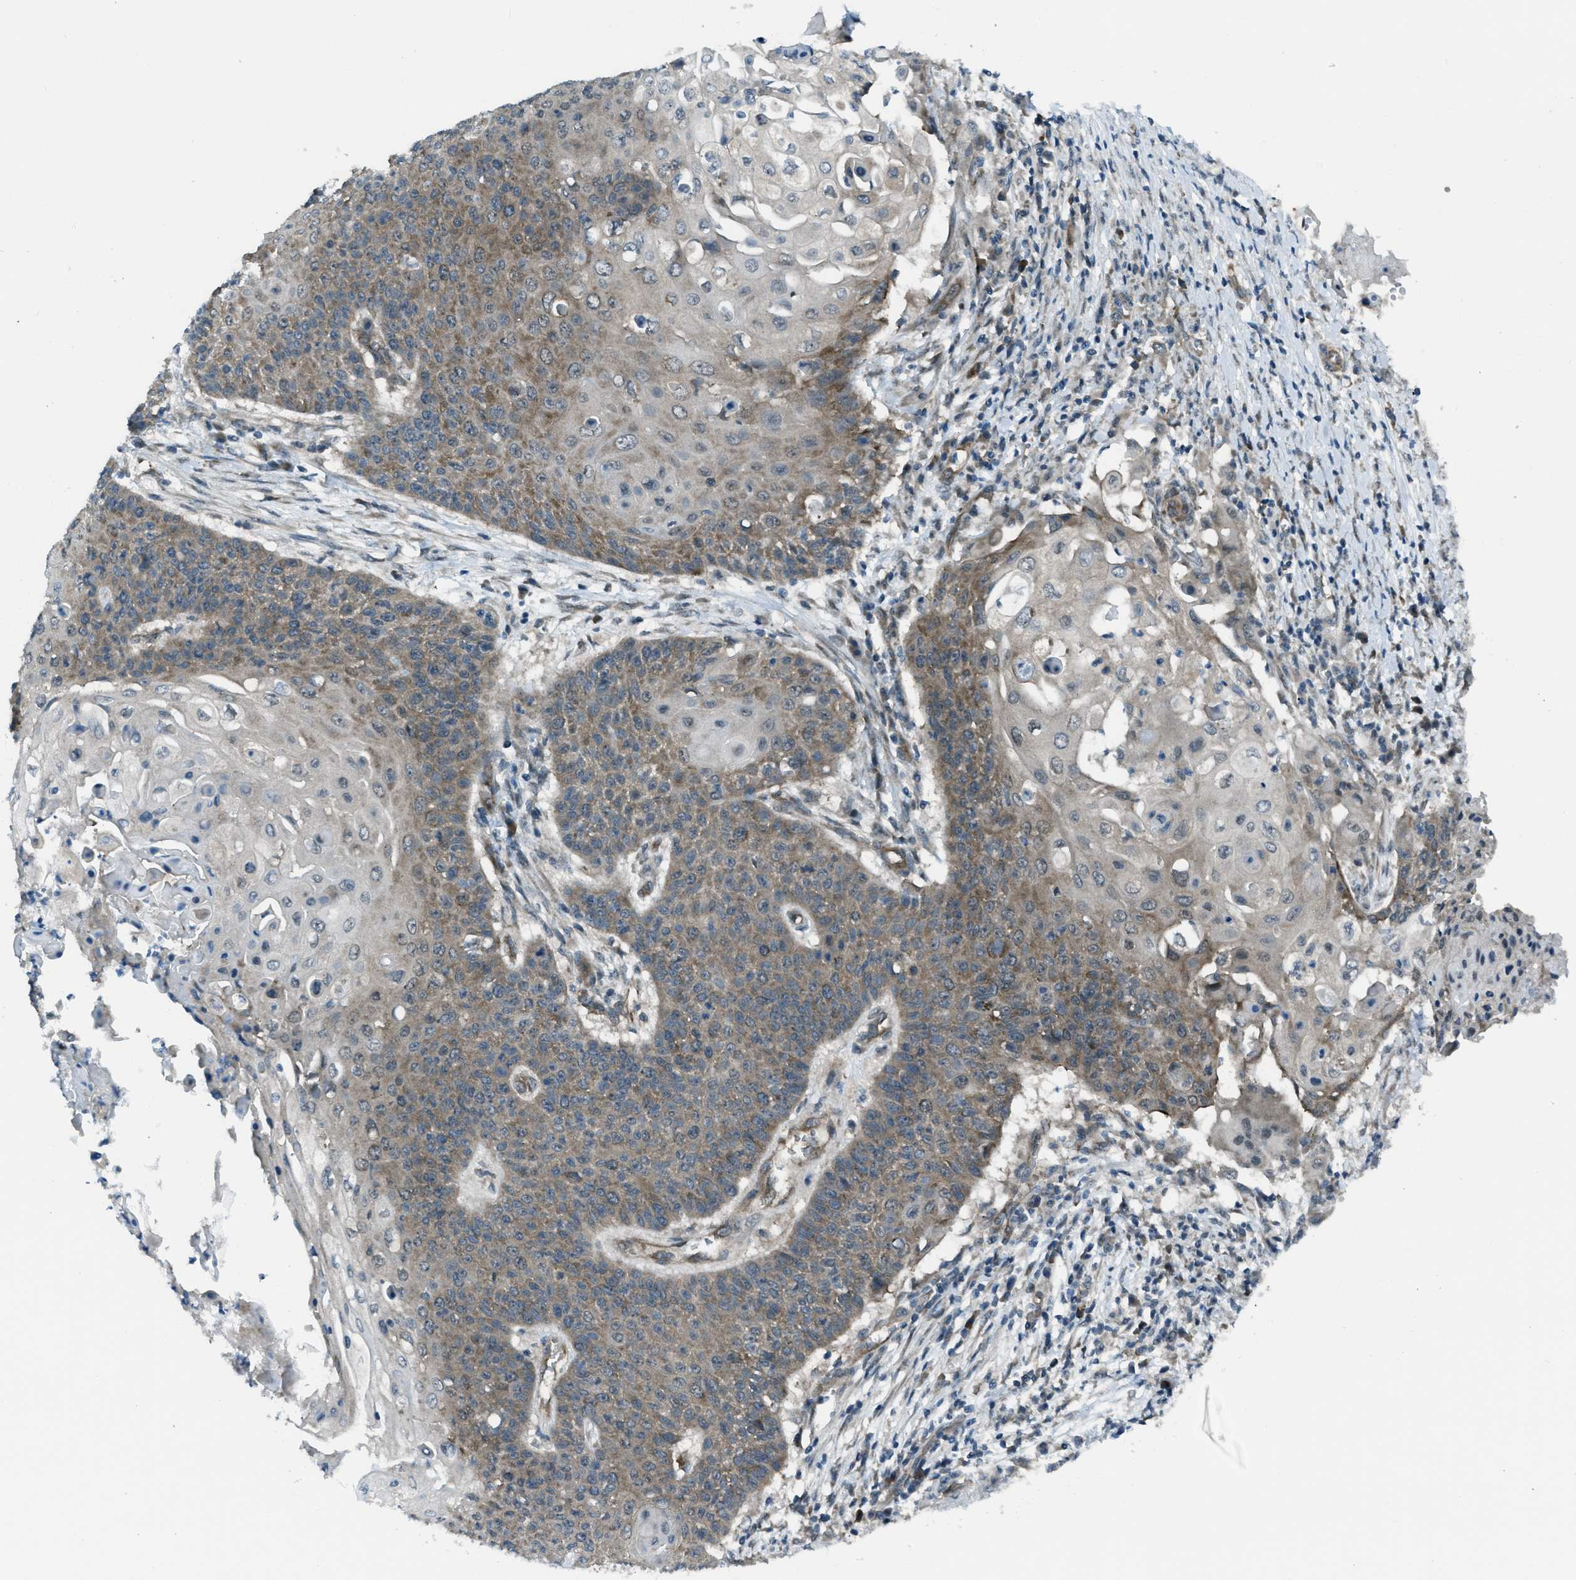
{"staining": {"intensity": "moderate", "quantity": "25%-75%", "location": "cytoplasmic/membranous"}, "tissue": "cervical cancer", "cell_type": "Tumor cells", "image_type": "cancer", "snomed": [{"axis": "morphology", "description": "Squamous cell carcinoma, NOS"}, {"axis": "topography", "description": "Cervix"}], "caption": "A brown stain labels moderate cytoplasmic/membranous staining of a protein in human cervical cancer tumor cells.", "gene": "ASAP2", "patient": {"sex": "female", "age": 39}}